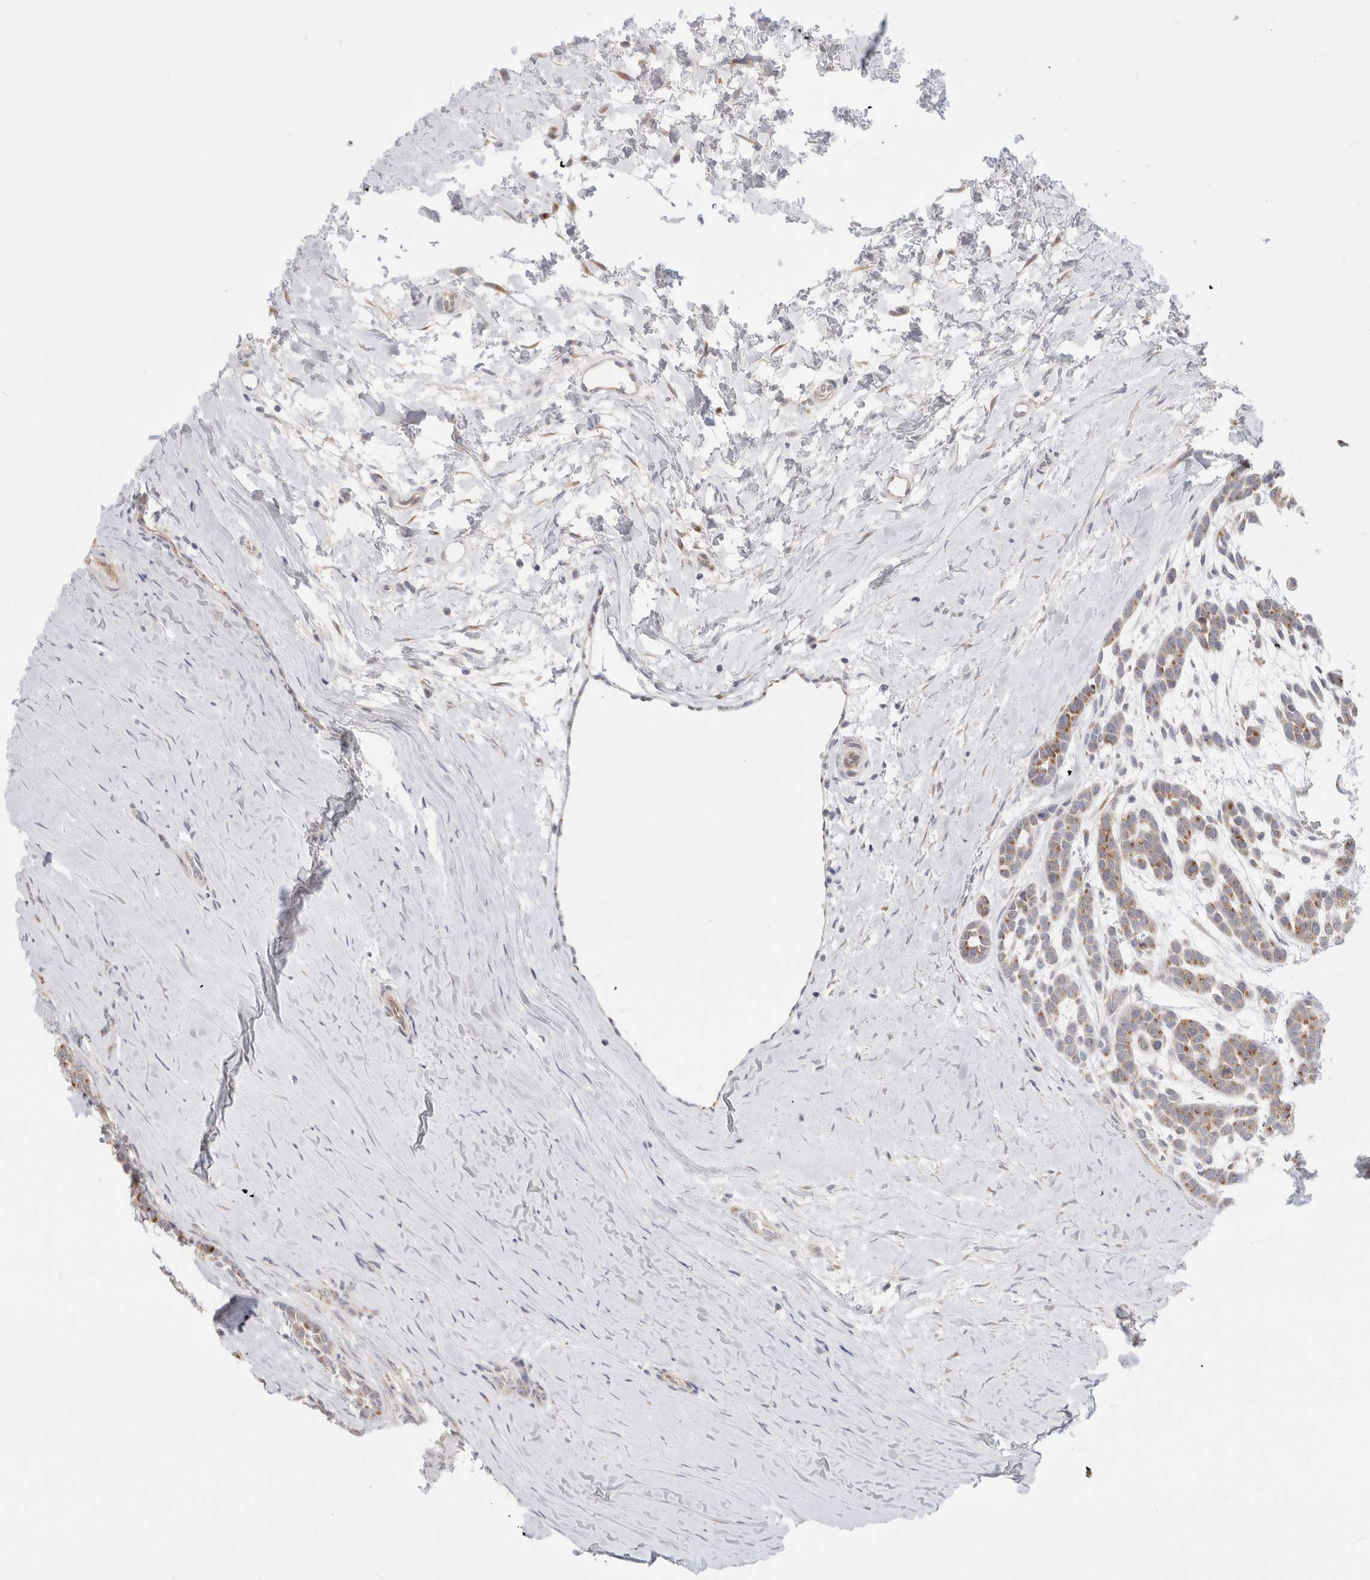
{"staining": {"intensity": "moderate", "quantity": ">75%", "location": "cytoplasmic/membranous"}, "tissue": "head and neck cancer", "cell_type": "Tumor cells", "image_type": "cancer", "snomed": [{"axis": "morphology", "description": "Adenocarcinoma, NOS"}, {"axis": "morphology", "description": "Adenoma, NOS"}, {"axis": "topography", "description": "Head-Neck"}], "caption": "IHC photomicrograph of head and neck cancer stained for a protein (brown), which demonstrates medium levels of moderate cytoplasmic/membranous expression in about >75% of tumor cells.", "gene": "EFCAB13", "patient": {"sex": "female", "age": 55}}